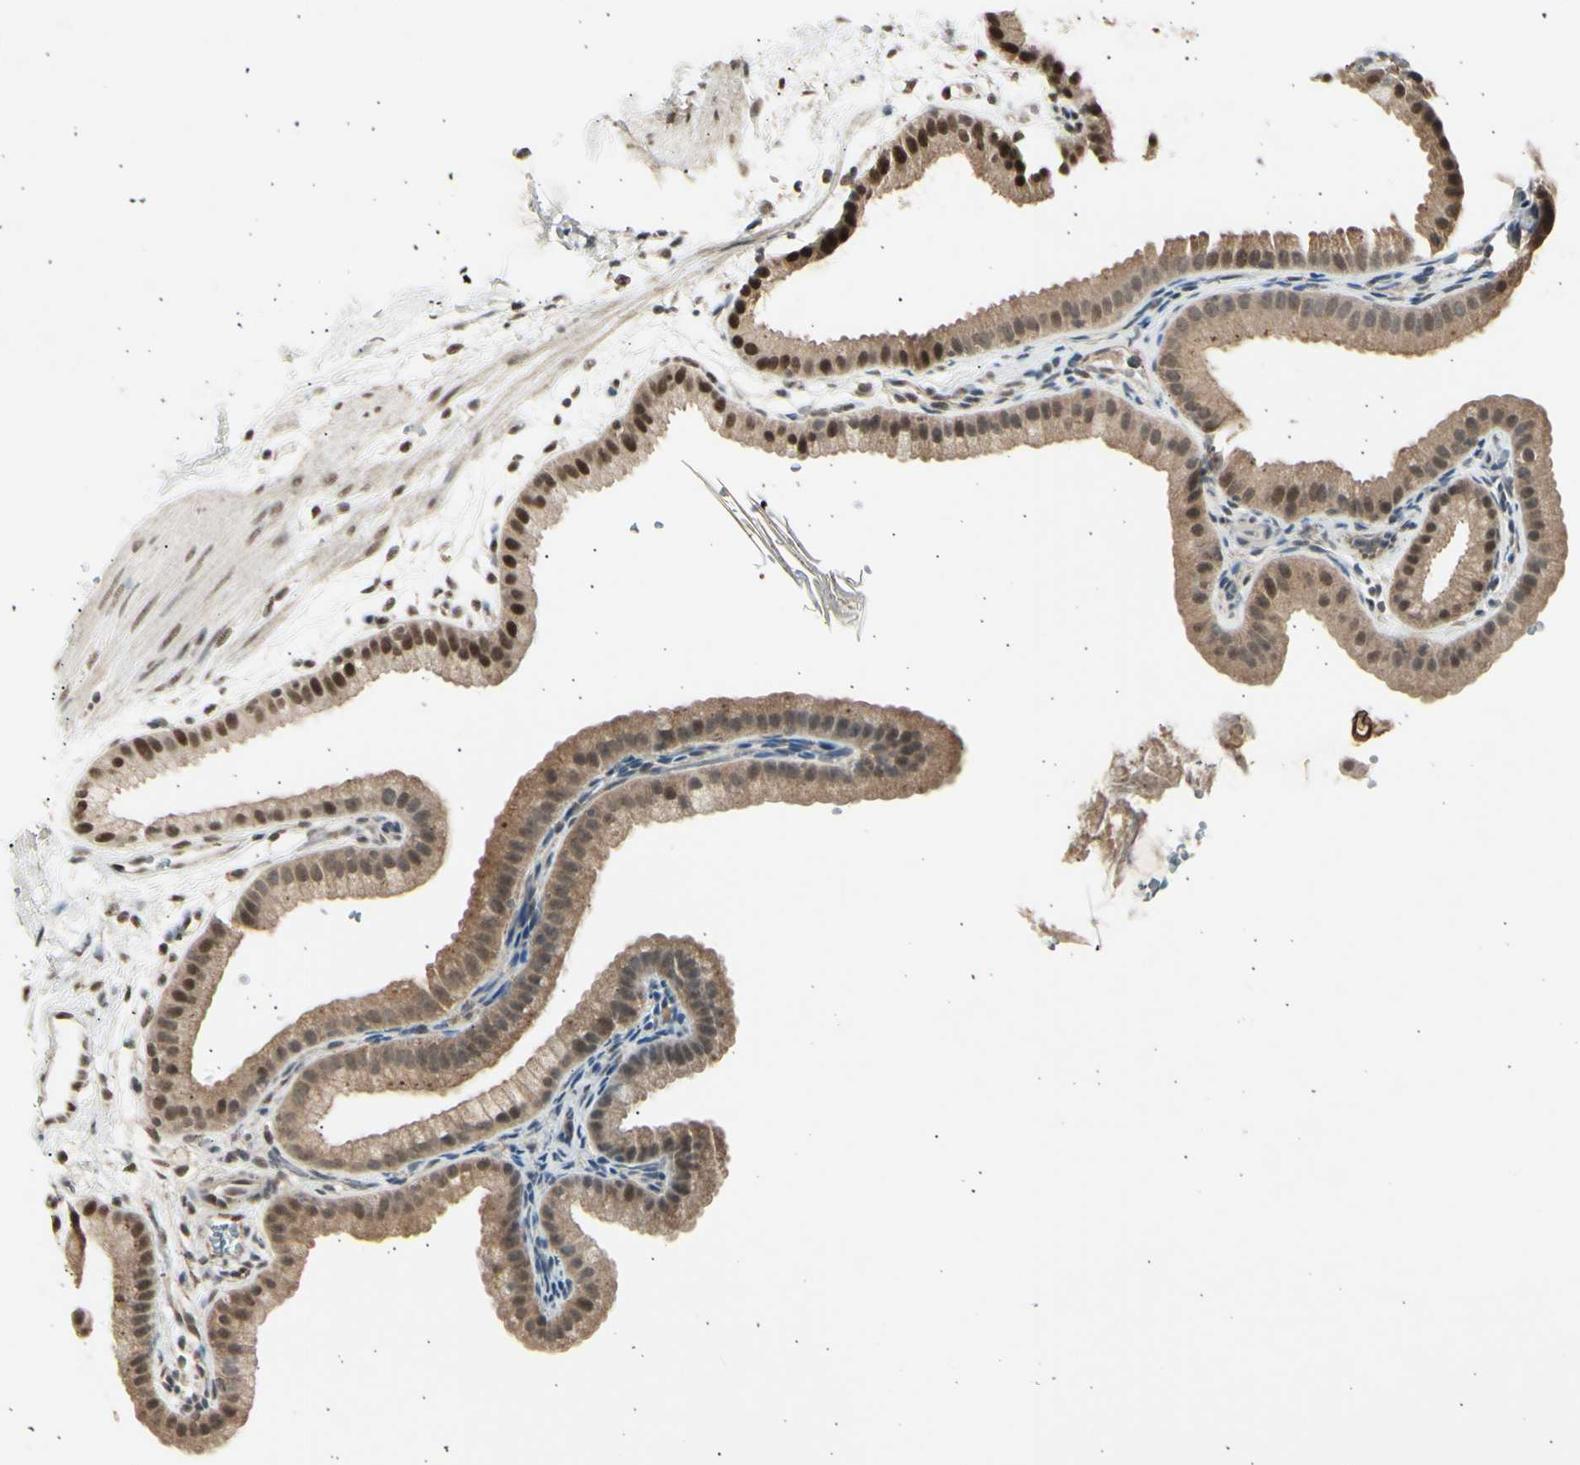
{"staining": {"intensity": "strong", "quantity": "25%-75%", "location": "nuclear"}, "tissue": "gallbladder", "cell_type": "Glandular cells", "image_type": "normal", "snomed": [{"axis": "morphology", "description": "Normal tissue, NOS"}, {"axis": "topography", "description": "Gallbladder"}], "caption": "Immunohistochemistry of unremarkable gallbladder displays high levels of strong nuclear positivity in approximately 25%-75% of glandular cells. (brown staining indicates protein expression, while blue staining denotes nuclei).", "gene": "PSMD5", "patient": {"sex": "female", "age": 64}}